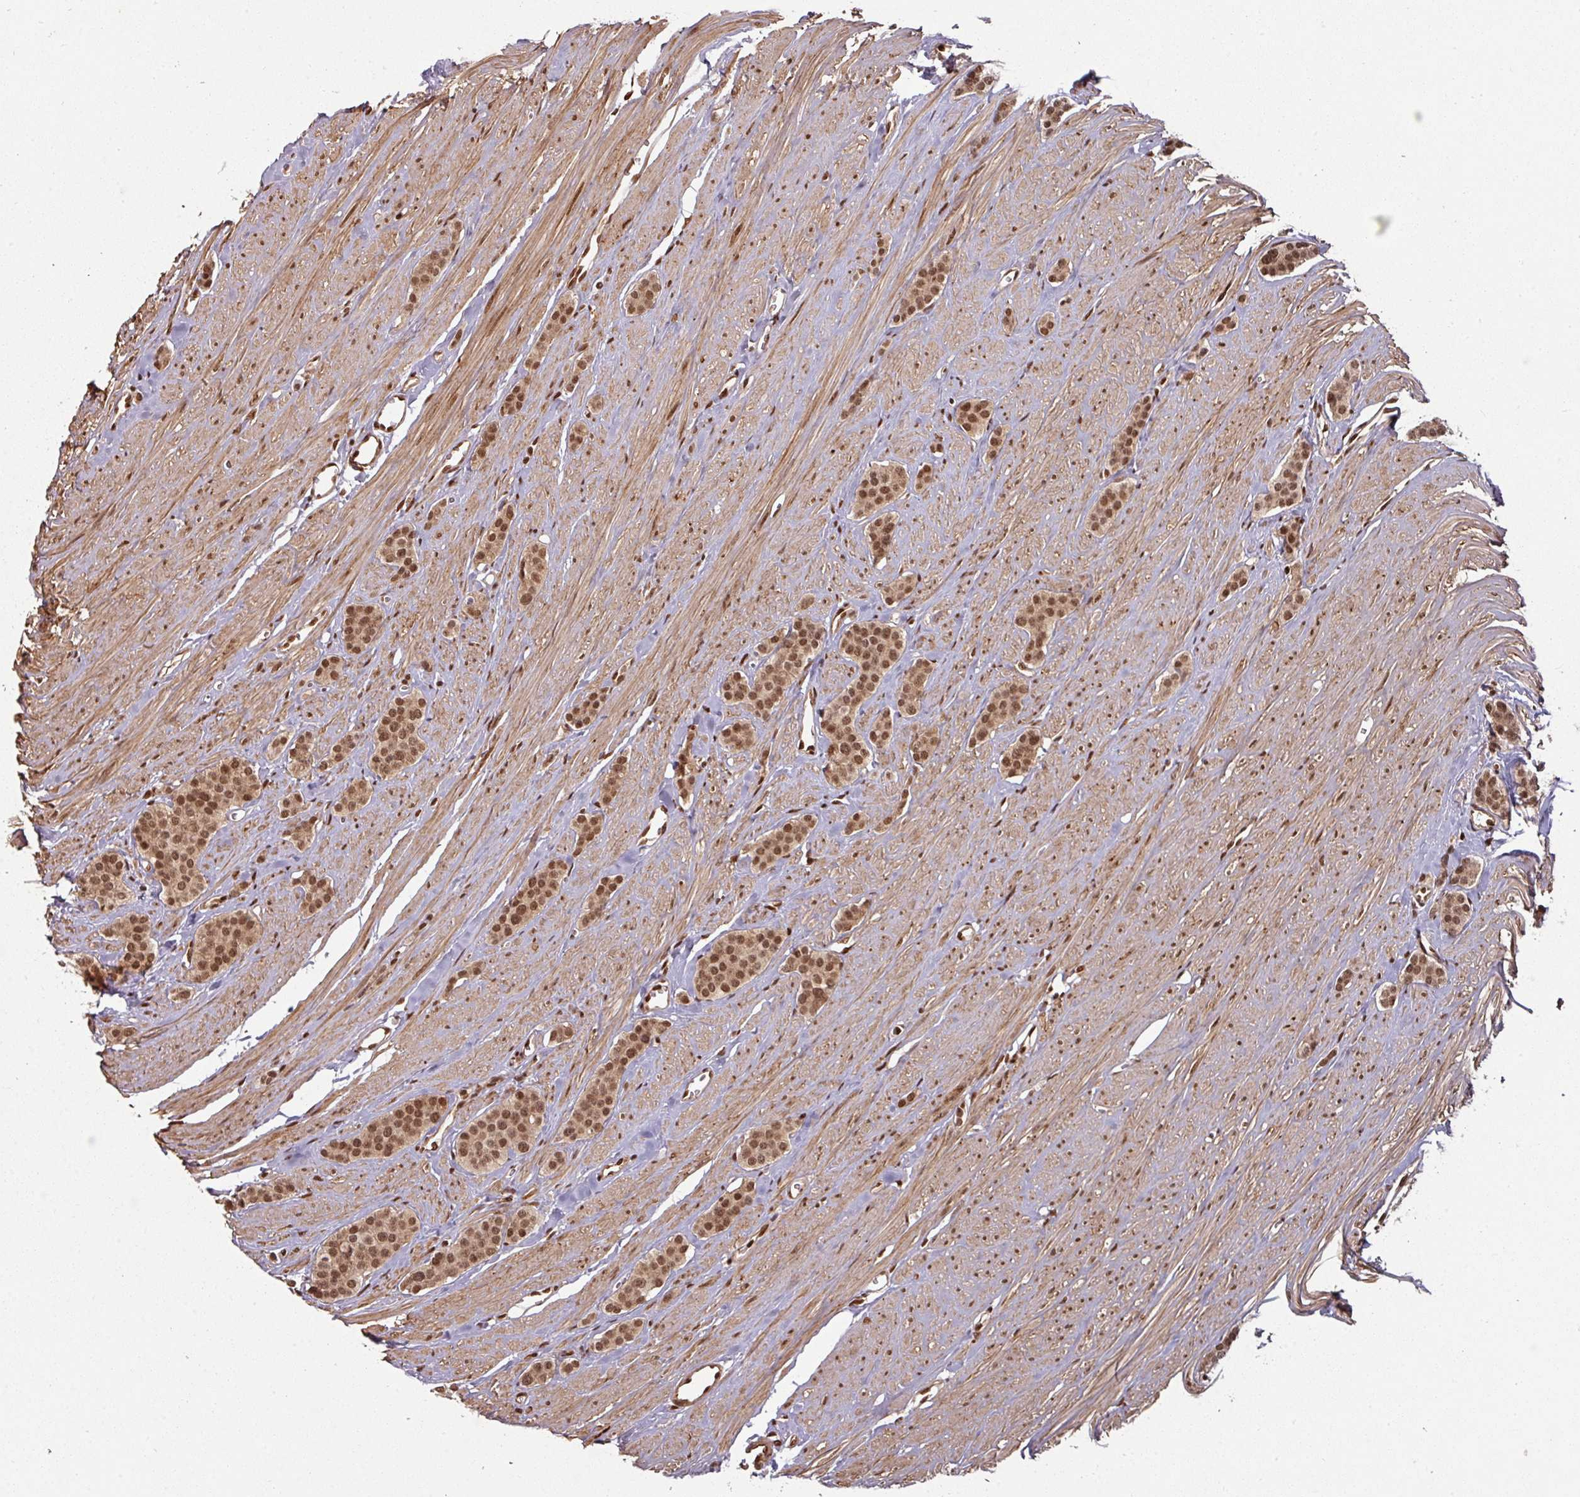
{"staining": {"intensity": "moderate", "quantity": ">75%", "location": "nuclear"}, "tissue": "carcinoid", "cell_type": "Tumor cells", "image_type": "cancer", "snomed": [{"axis": "morphology", "description": "Carcinoid, malignant, NOS"}, {"axis": "topography", "description": "Small intestine"}], "caption": "Tumor cells show moderate nuclear positivity in approximately >75% of cells in carcinoid.", "gene": "SIK3", "patient": {"sex": "male", "age": 60}}